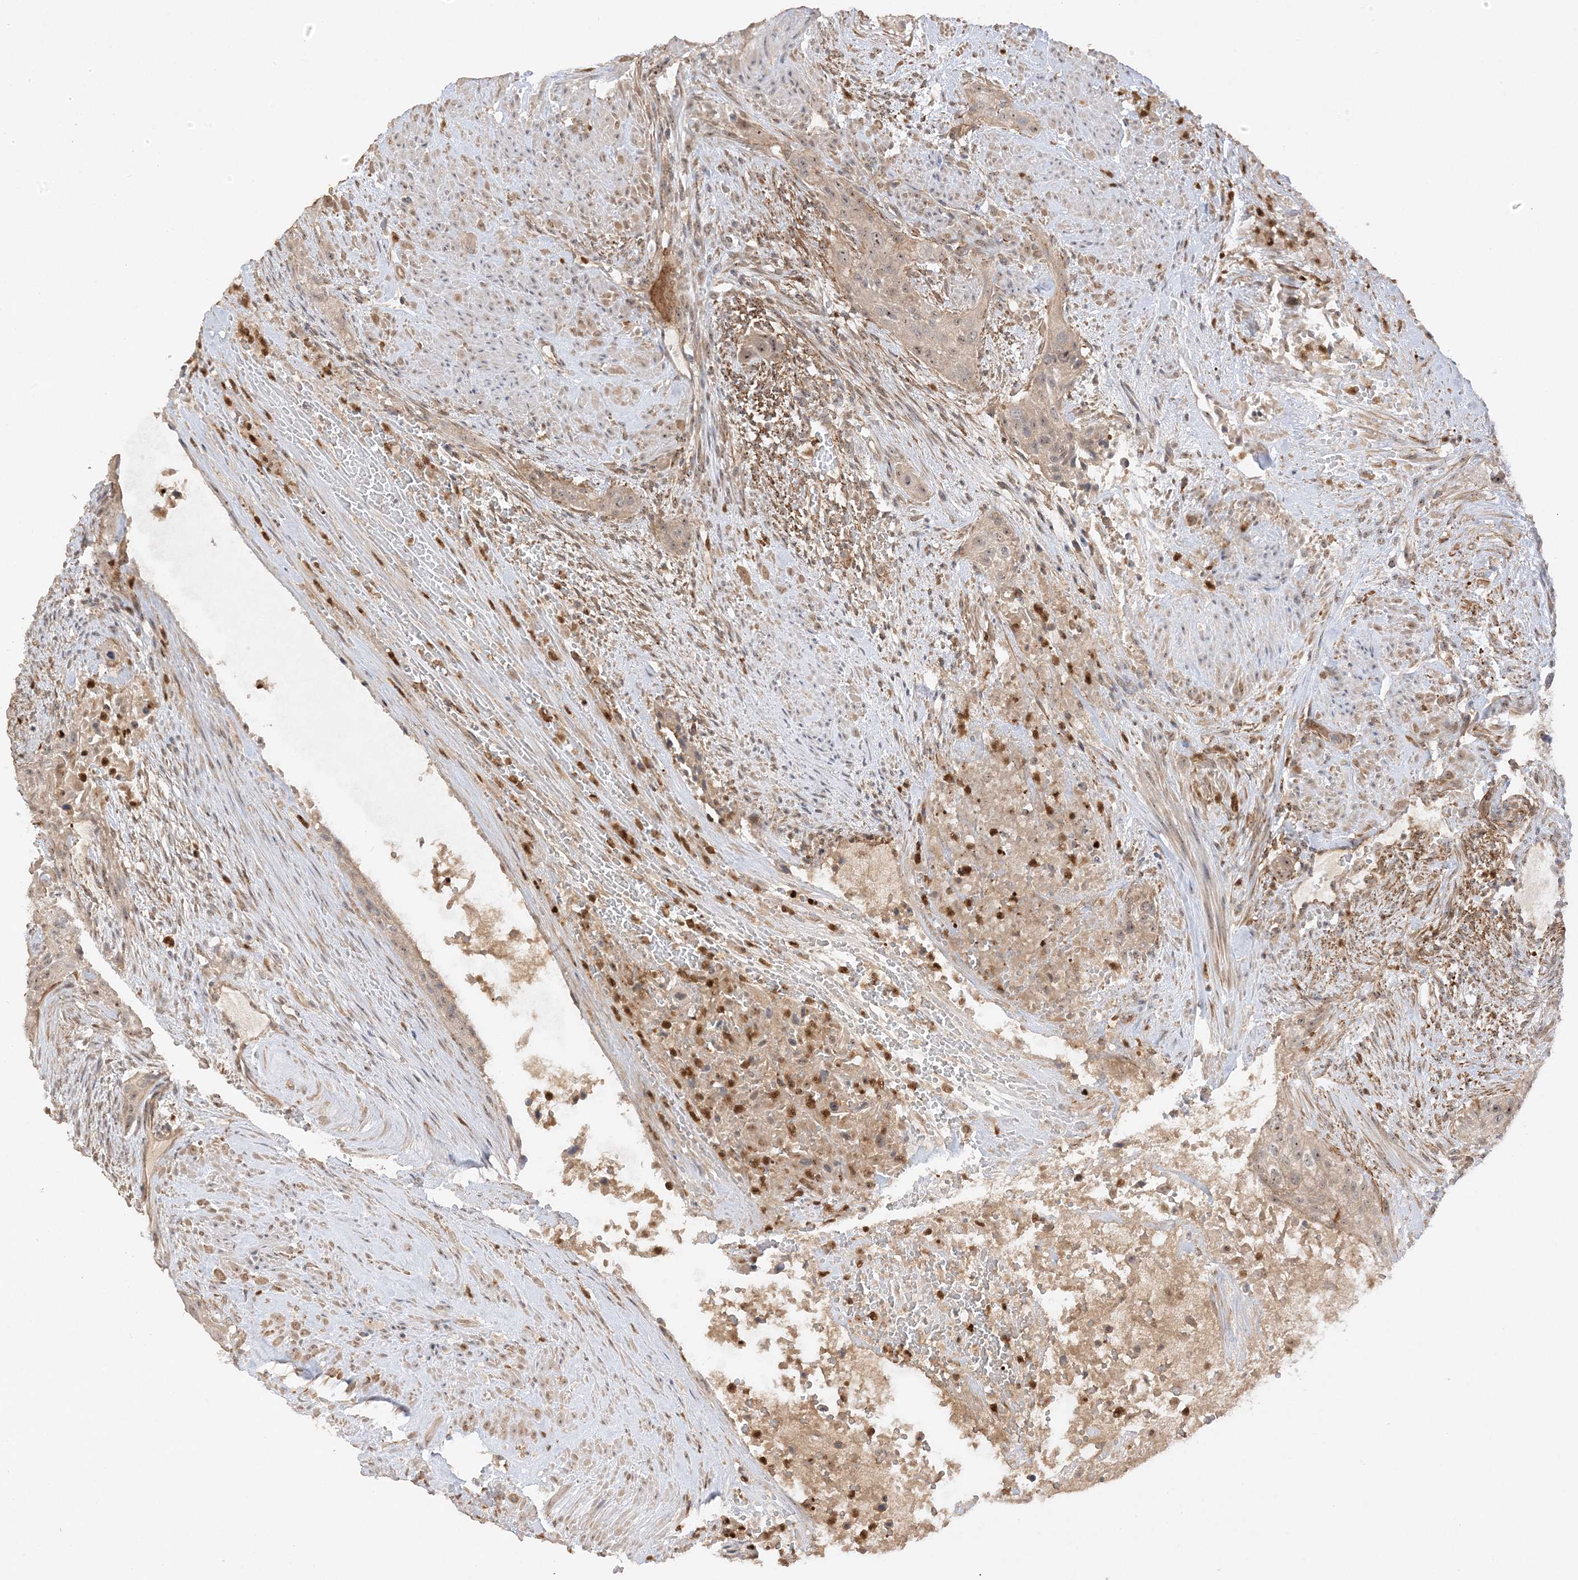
{"staining": {"intensity": "moderate", "quantity": "25%-75%", "location": "nuclear"}, "tissue": "urothelial cancer", "cell_type": "Tumor cells", "image_type": "cancer", "snomed": [{"axis": "morphology", "description": "Urothelial carcinoma, High grade"}, {"axis": "topography", "description": "Urinary bladder"}], "caption": "Immunohistochemistry (IHC) staining of urothelial cancer, which reveals medium levels of moderate nuclear positivity in approximately 25%-75% of tumor cells indicating moderate nuclear protein expression. The staining was performed using DAB (3,3'-diaminobenzidine) (brown) for protein detection and nuclei were counterstained in hematoxylin (blue).", "gene": "DDX18", "patient": {"sex": "male", "age": 35}}